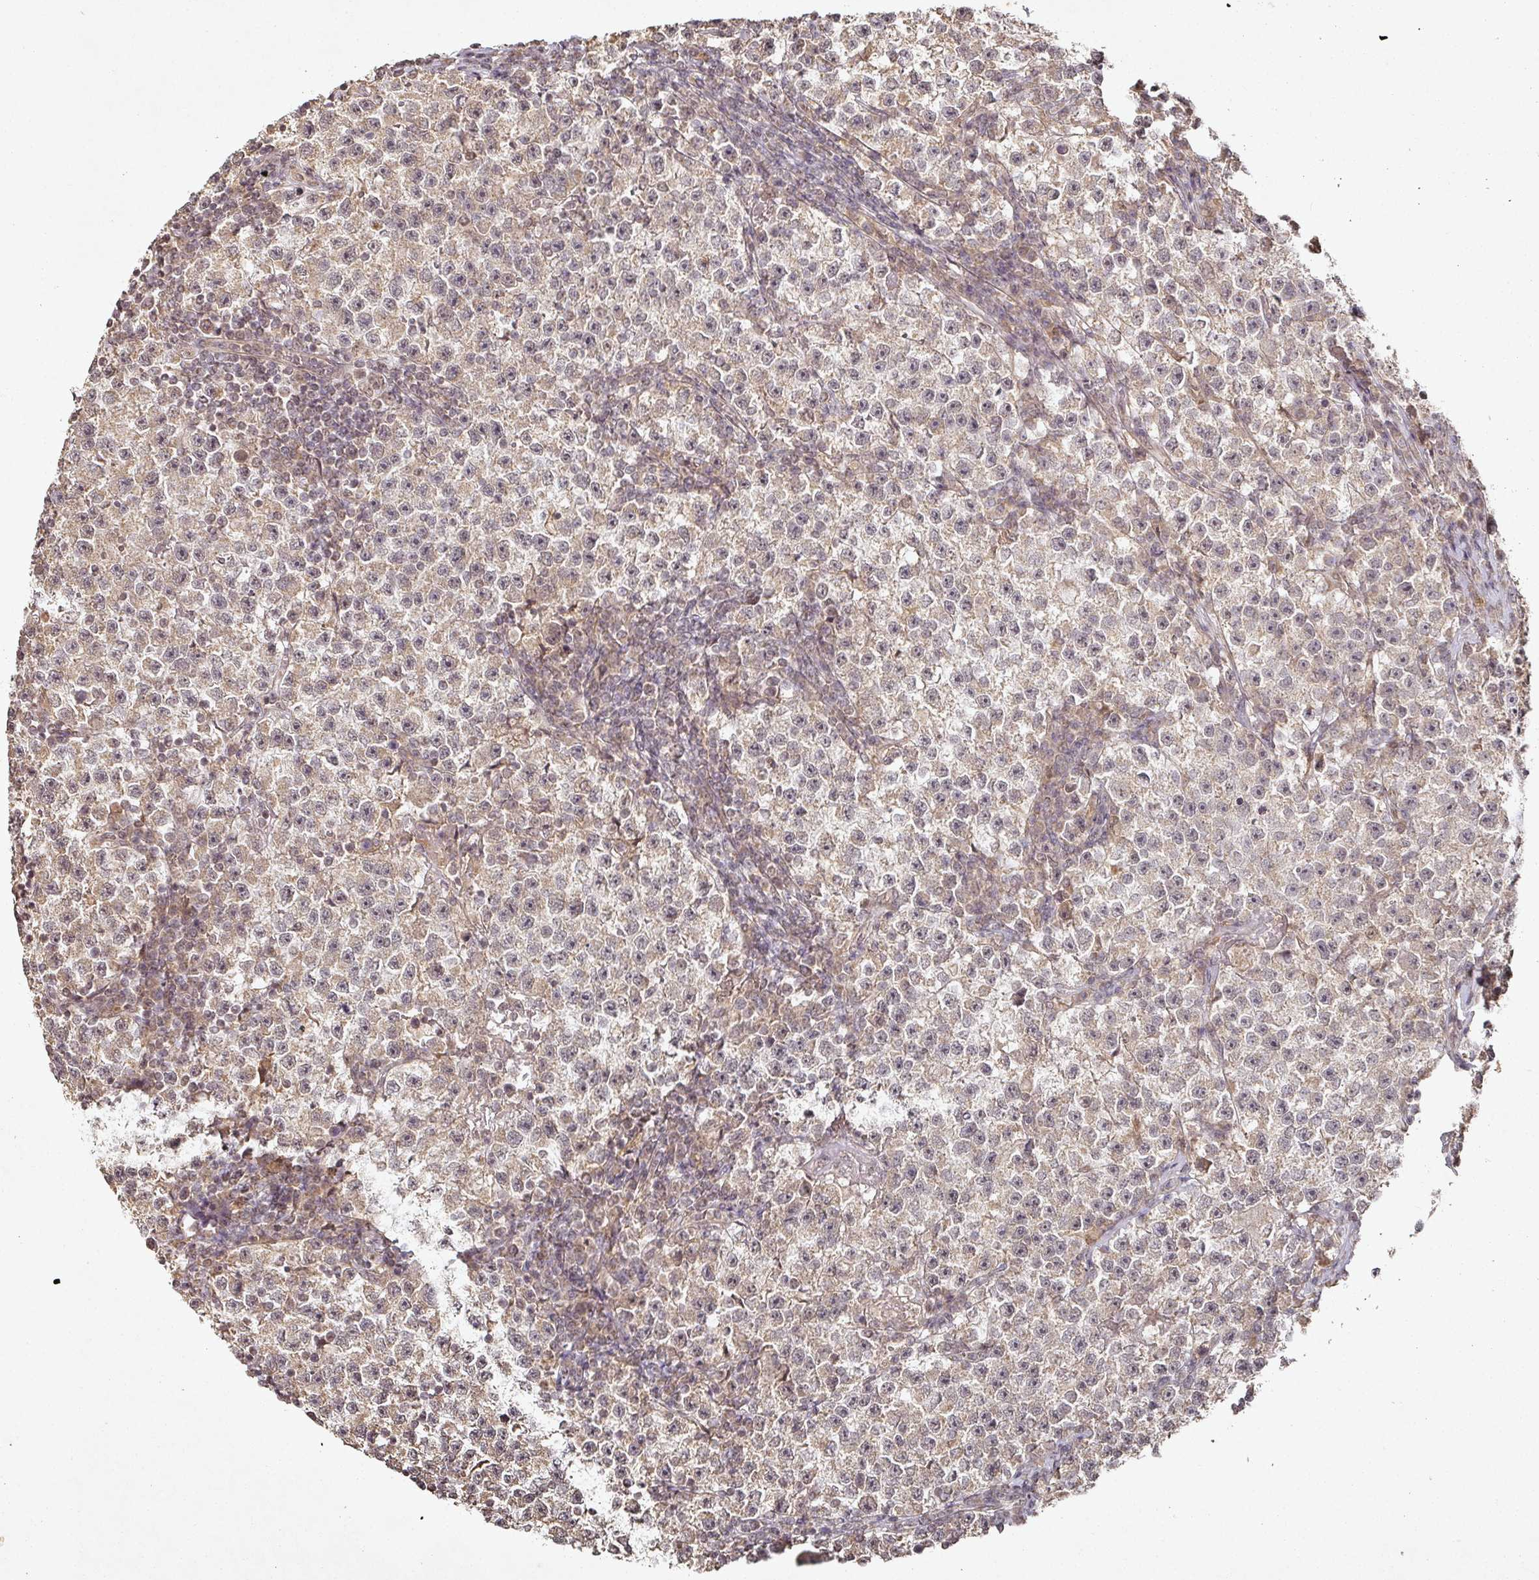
{"staining": {"intensity": "weak", "quantity": ">75%", "location": "cytoplasmic/membranous,nuclear"}, "tissue": "testis cancer", "cell_type": "Tumor cells", "image_type": "cancer", "snomed": [{"axis": "morphology", "description": "Seminoma, NOS"}, {"axis": "topography", "description": "Testis"}], "caption": "Protein expression analysis of seminoma (testis) exhibits weak cytoplasmic/membranous and nuclear staining in approximately >75% of tumor cells.", "gene": "CAPN5", "patient": {"sex": "male", "age": 22}}